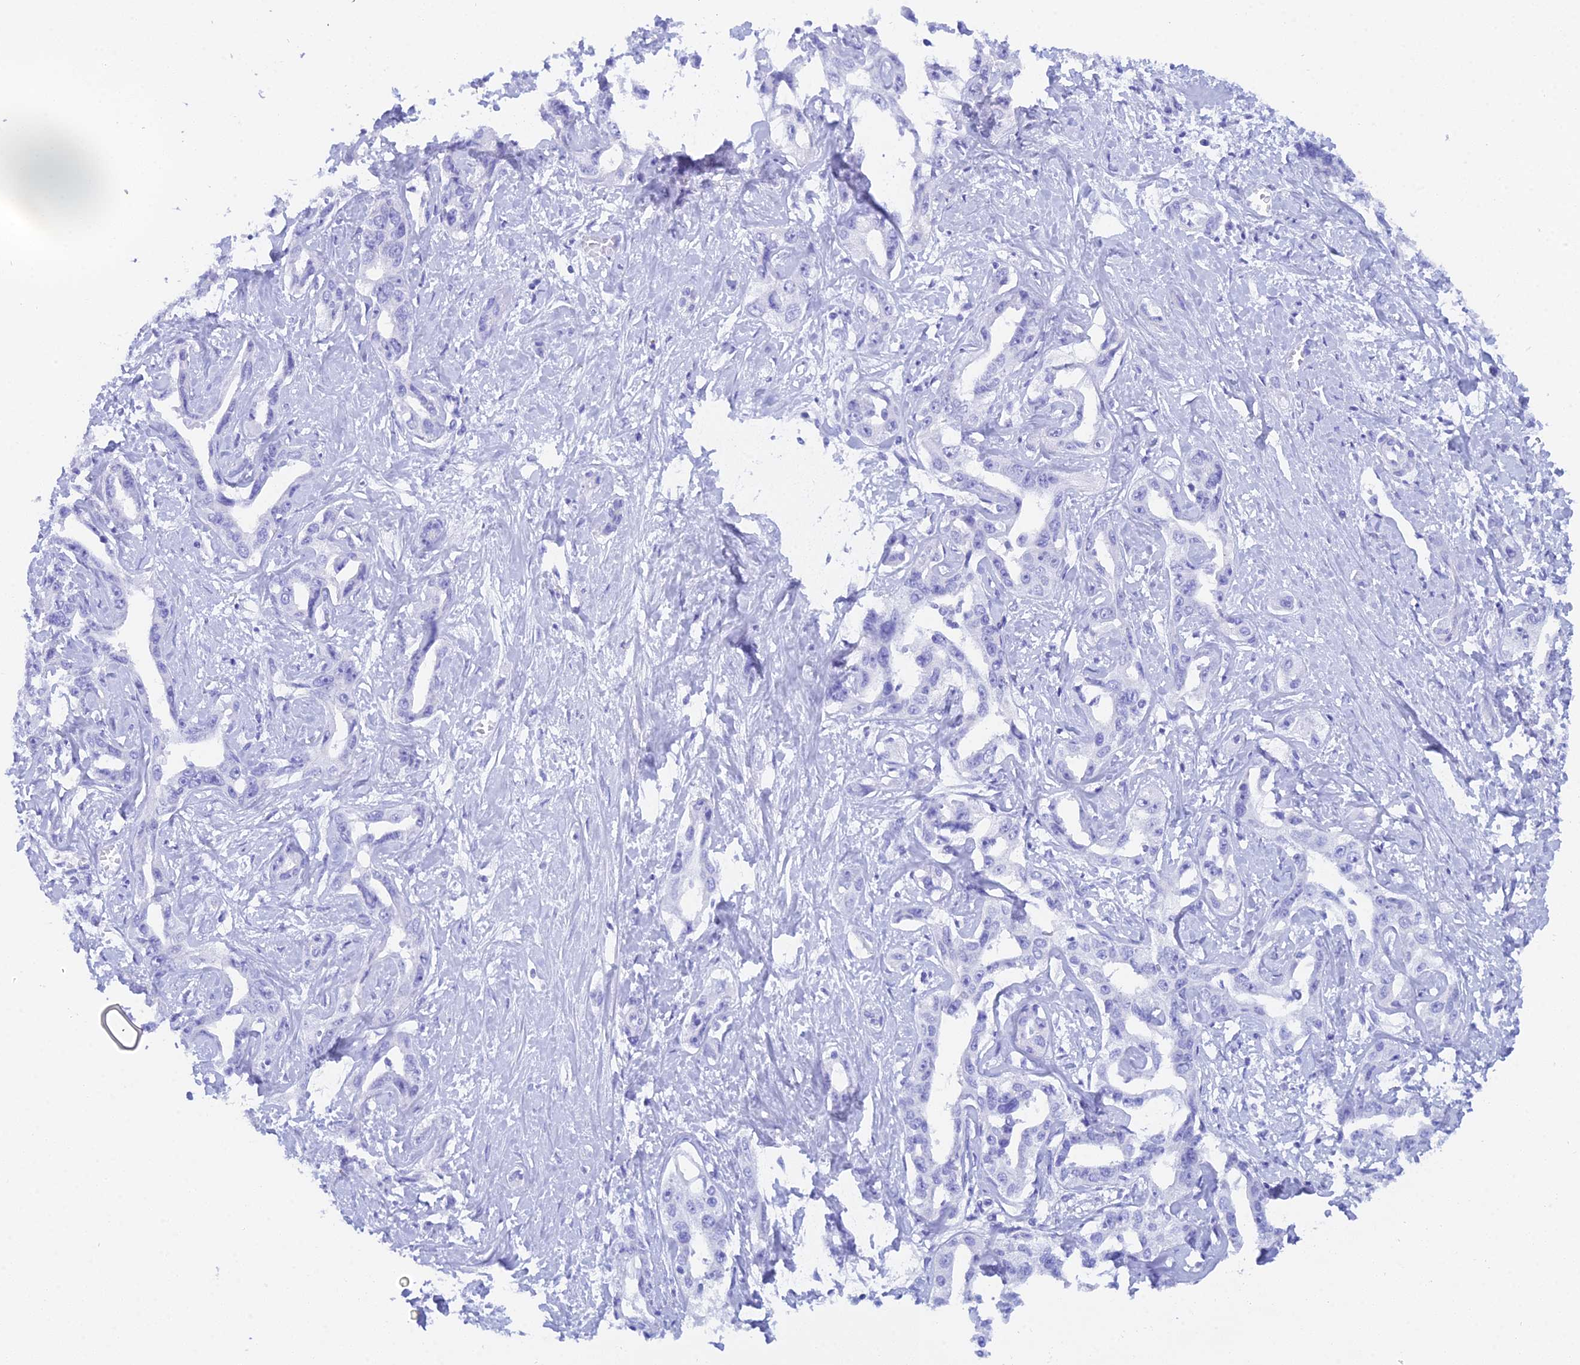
{"staining": {"intensity": "negative", "quantity": "none", "location": "none"}, "tissue": "liver cancer", "cell_type": "Tumor cells", "image_type": "cancer", "snomed": [{"axis": "morphology", "description": "Cholangiocarcinoma"}, {"axis": "topography", "description": "Liver"}], "caption": "DAB (3,3'-diaminobenzidine) immunohistochemical staining of liver cholangiocarcinoma reveals no significant expression in tumor cells.", "gene": "REG1A", "patient": {"sex": "male", "age": 59}}